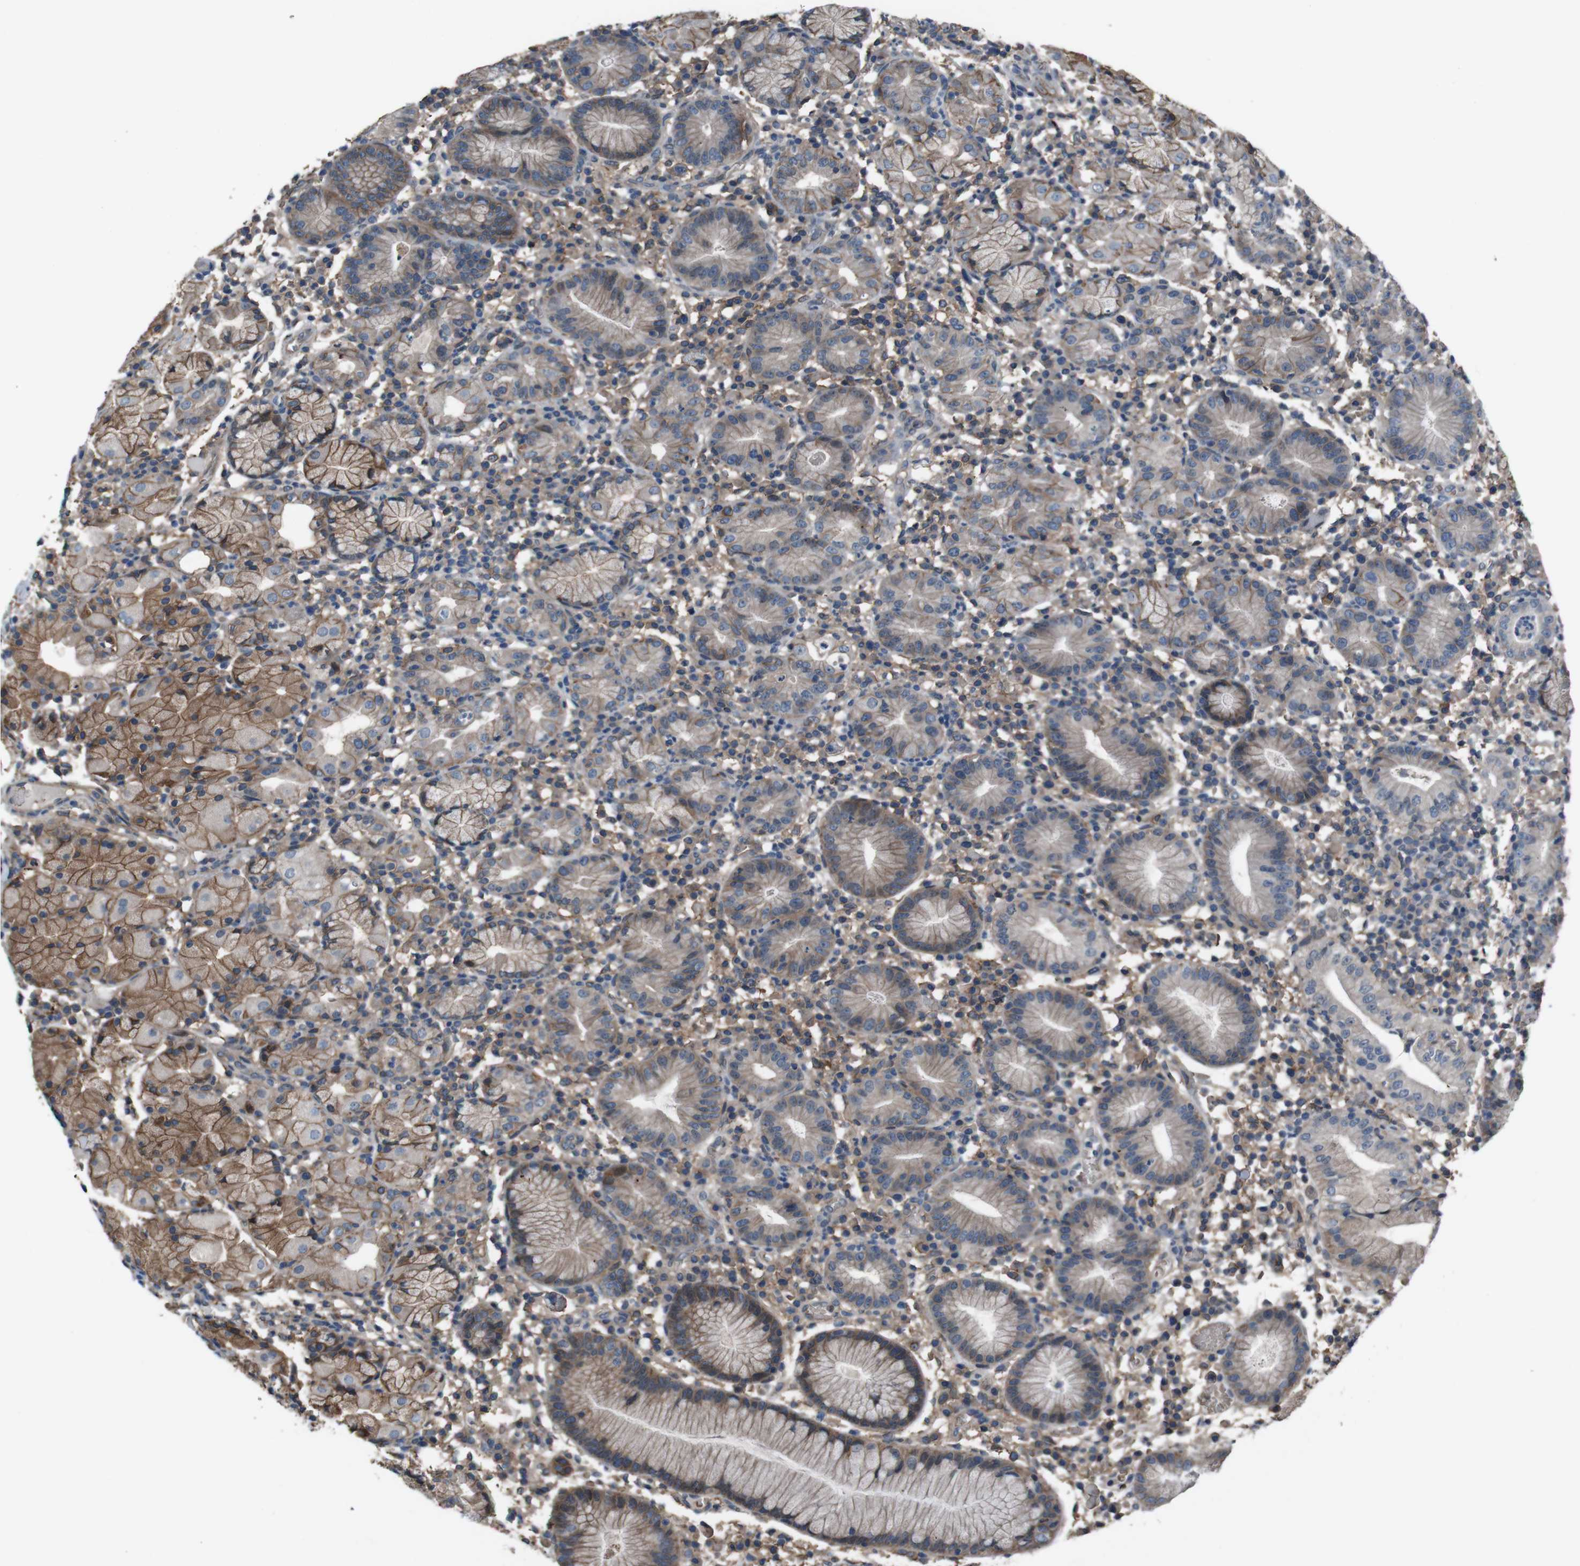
{"staining": {"intensity": "moderate", "quantity": "25%-75%", "location": "cytoplasmic/membranous"}, "tissue": "stomach", "cell_type": "Glandular cells", "image_type": "normal", "snomed": [{"axis": "morphology", "description": "Normal tissue, NOS"}, {"axis": "topography", "description": "Stomach"}, {"axis": "topography", "description": "Stomach, lower"}], "caption": "Benign stomach was stained to show a protein in brown. There is medium levels of moderate cytoplasmic/membranous positivity in about 25%-75% of glandular cells. (DAB IHC, brown staining for protein, blue staining for nuclei).", "gene": "ATP2B1", "patient": {"sex": "female", "age": 75}}